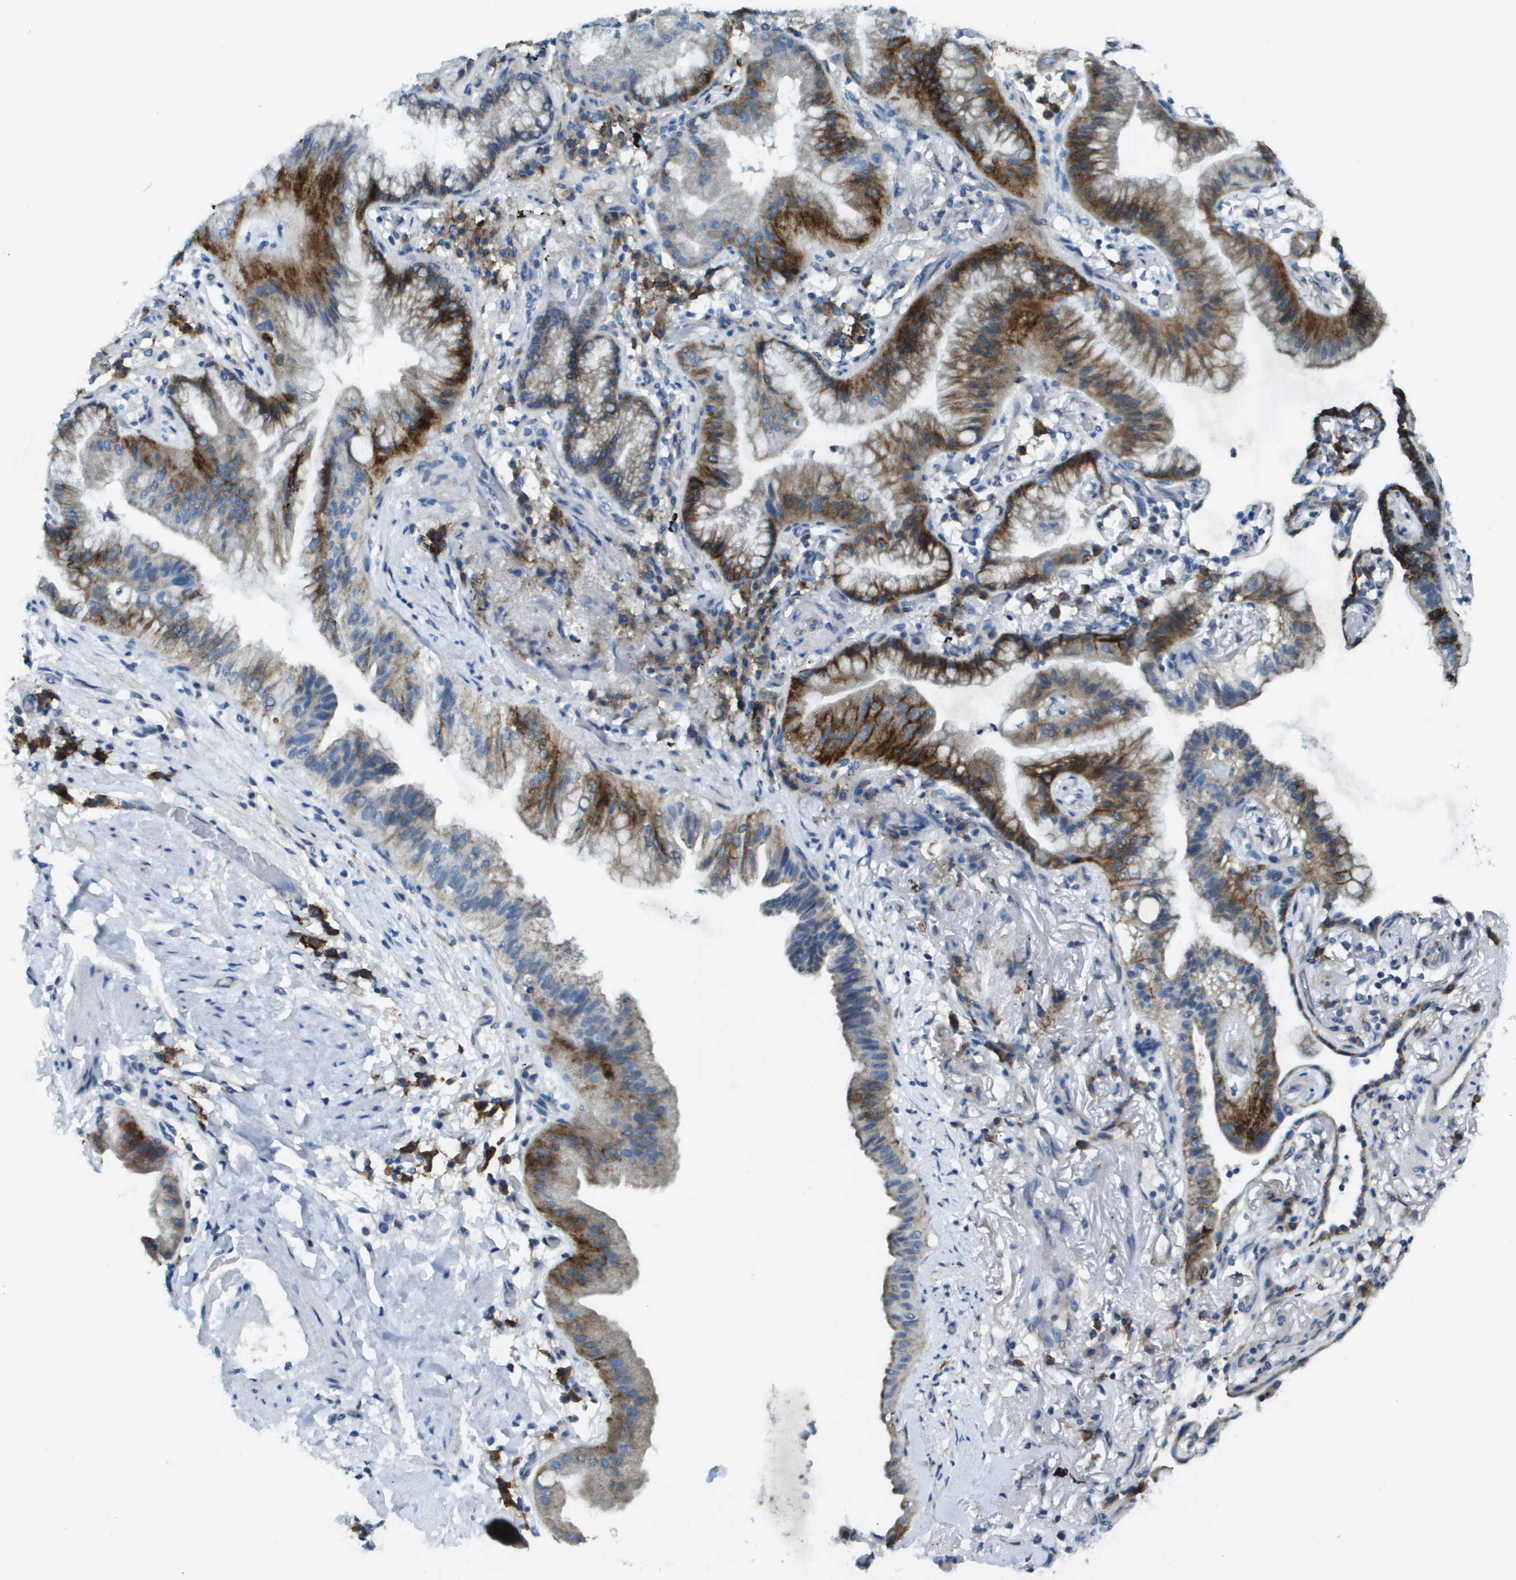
{"staining": {"intensity": "moderate", "quantity": ">75%", "location": "cytoplasmic/membranous"}, "tissue": "lung cancer", "cell_type": "Tumor cells", "image_type": "cancer", "snomed": [{"axis": "morphology", "description": "Normal tissue, NOS"}, {"axis": "morphology", "description": "Adenocarcinoma, NOS"}, {"axis": "topography", "description": "Bronchus"}, {"axis": "topography", "description": "Lung"}], "caption": "Approximately >75% of tumor cells in lung cancer (adenocarcinoma) reveal moderate cytoplasmic/membranous protein positivity as visualized by brown immunohistochemical staining.", "gene": "SDC1", "patient": {"sex": "female", "age": 70}}